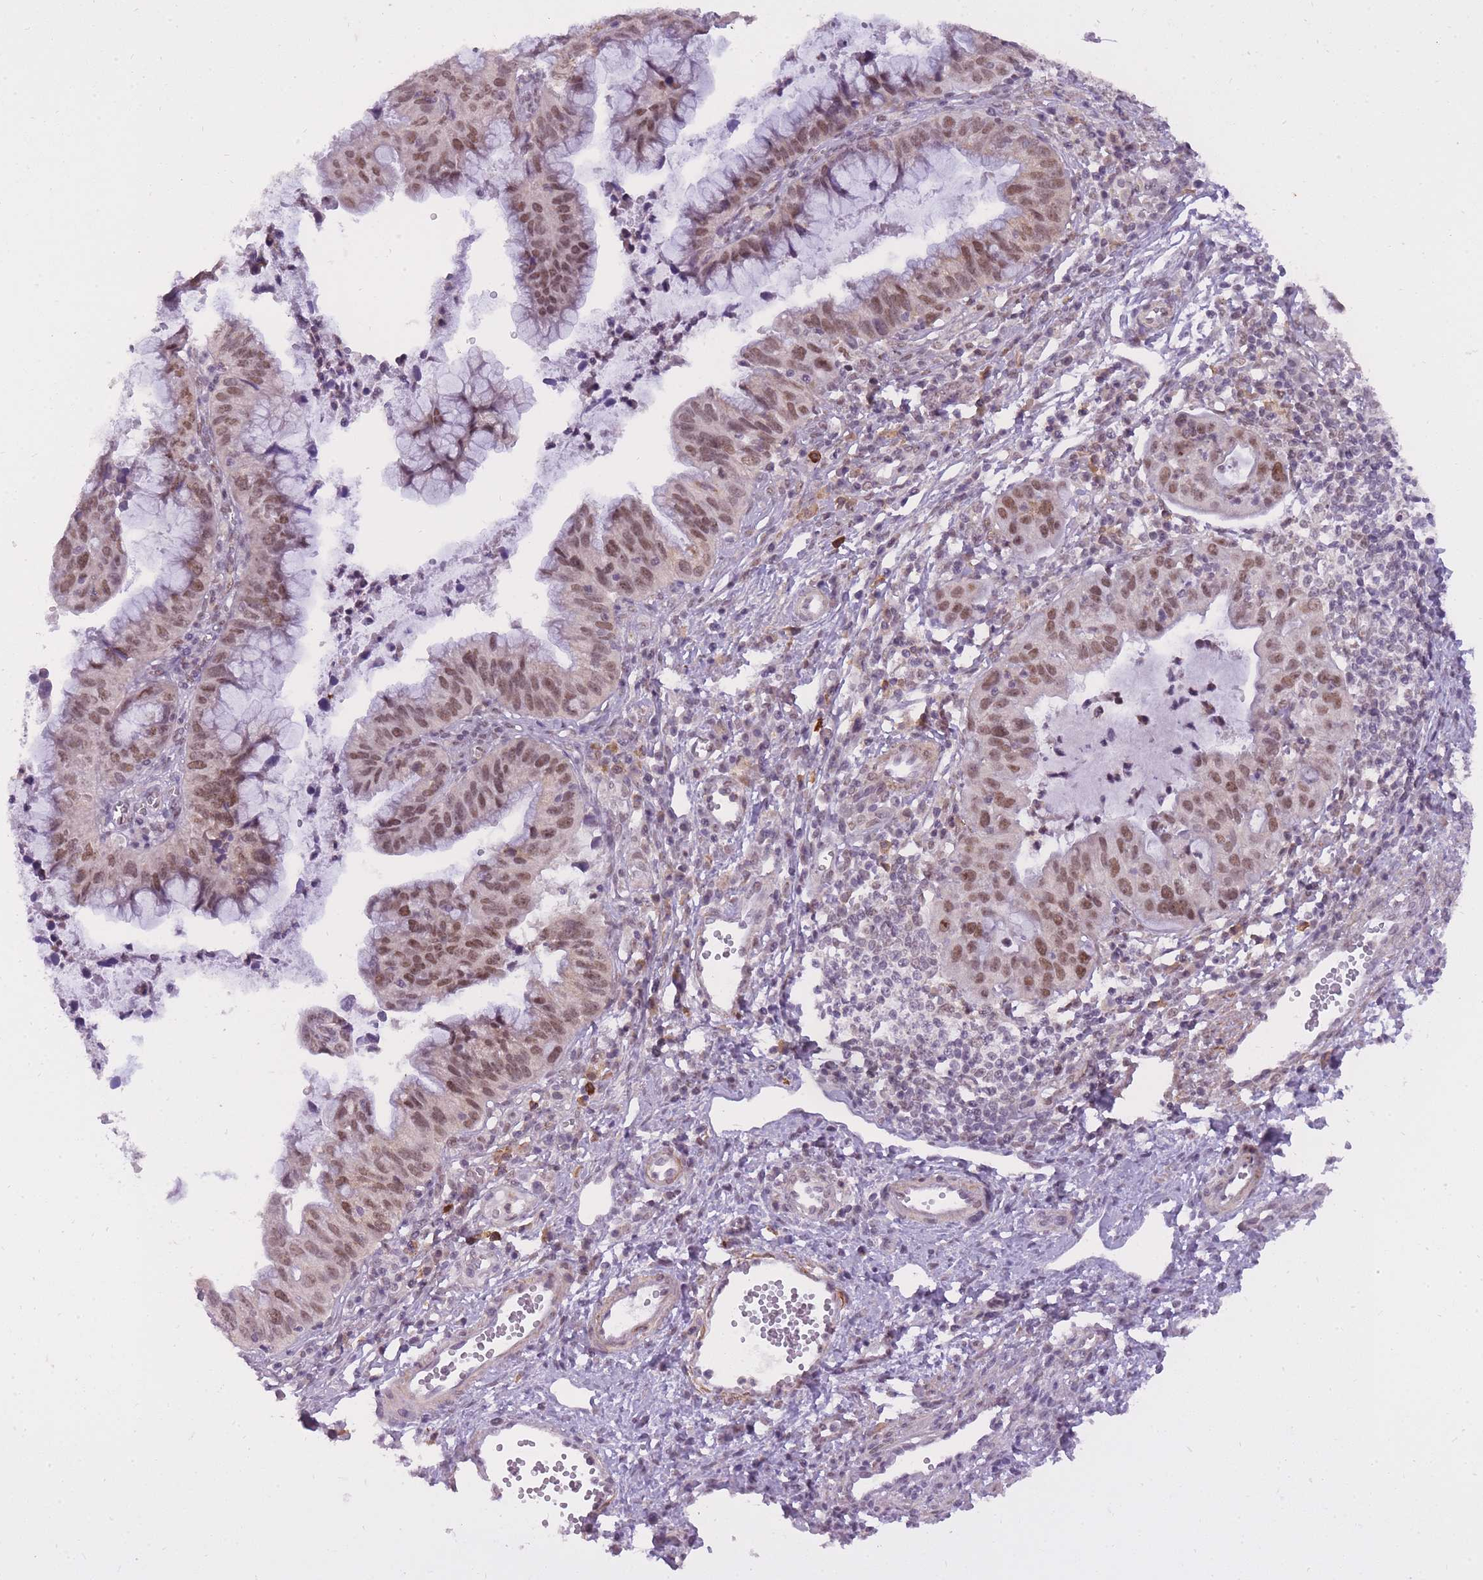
{"staining": {"intensity": "moderate", "quantity": ">75%", "location": "nuclear"}, "tissue": "cervical cancer", "cell_type": "Tumor cells", "image_type": "cancer", "snomed": [{"axis": "morphology", "description": "Adenocarcinoma, NOS"}, {"axis": "topography", "description": "Cervix"}], "caption": "There is medium levels of moderate nuclear positivity in tumor cells of cervical adenocarcinoma, as demonstrated by immunohistochemical staining (brown color).", "gene": "TIGD1", "patient": {"sex": "female", "age": 34}}